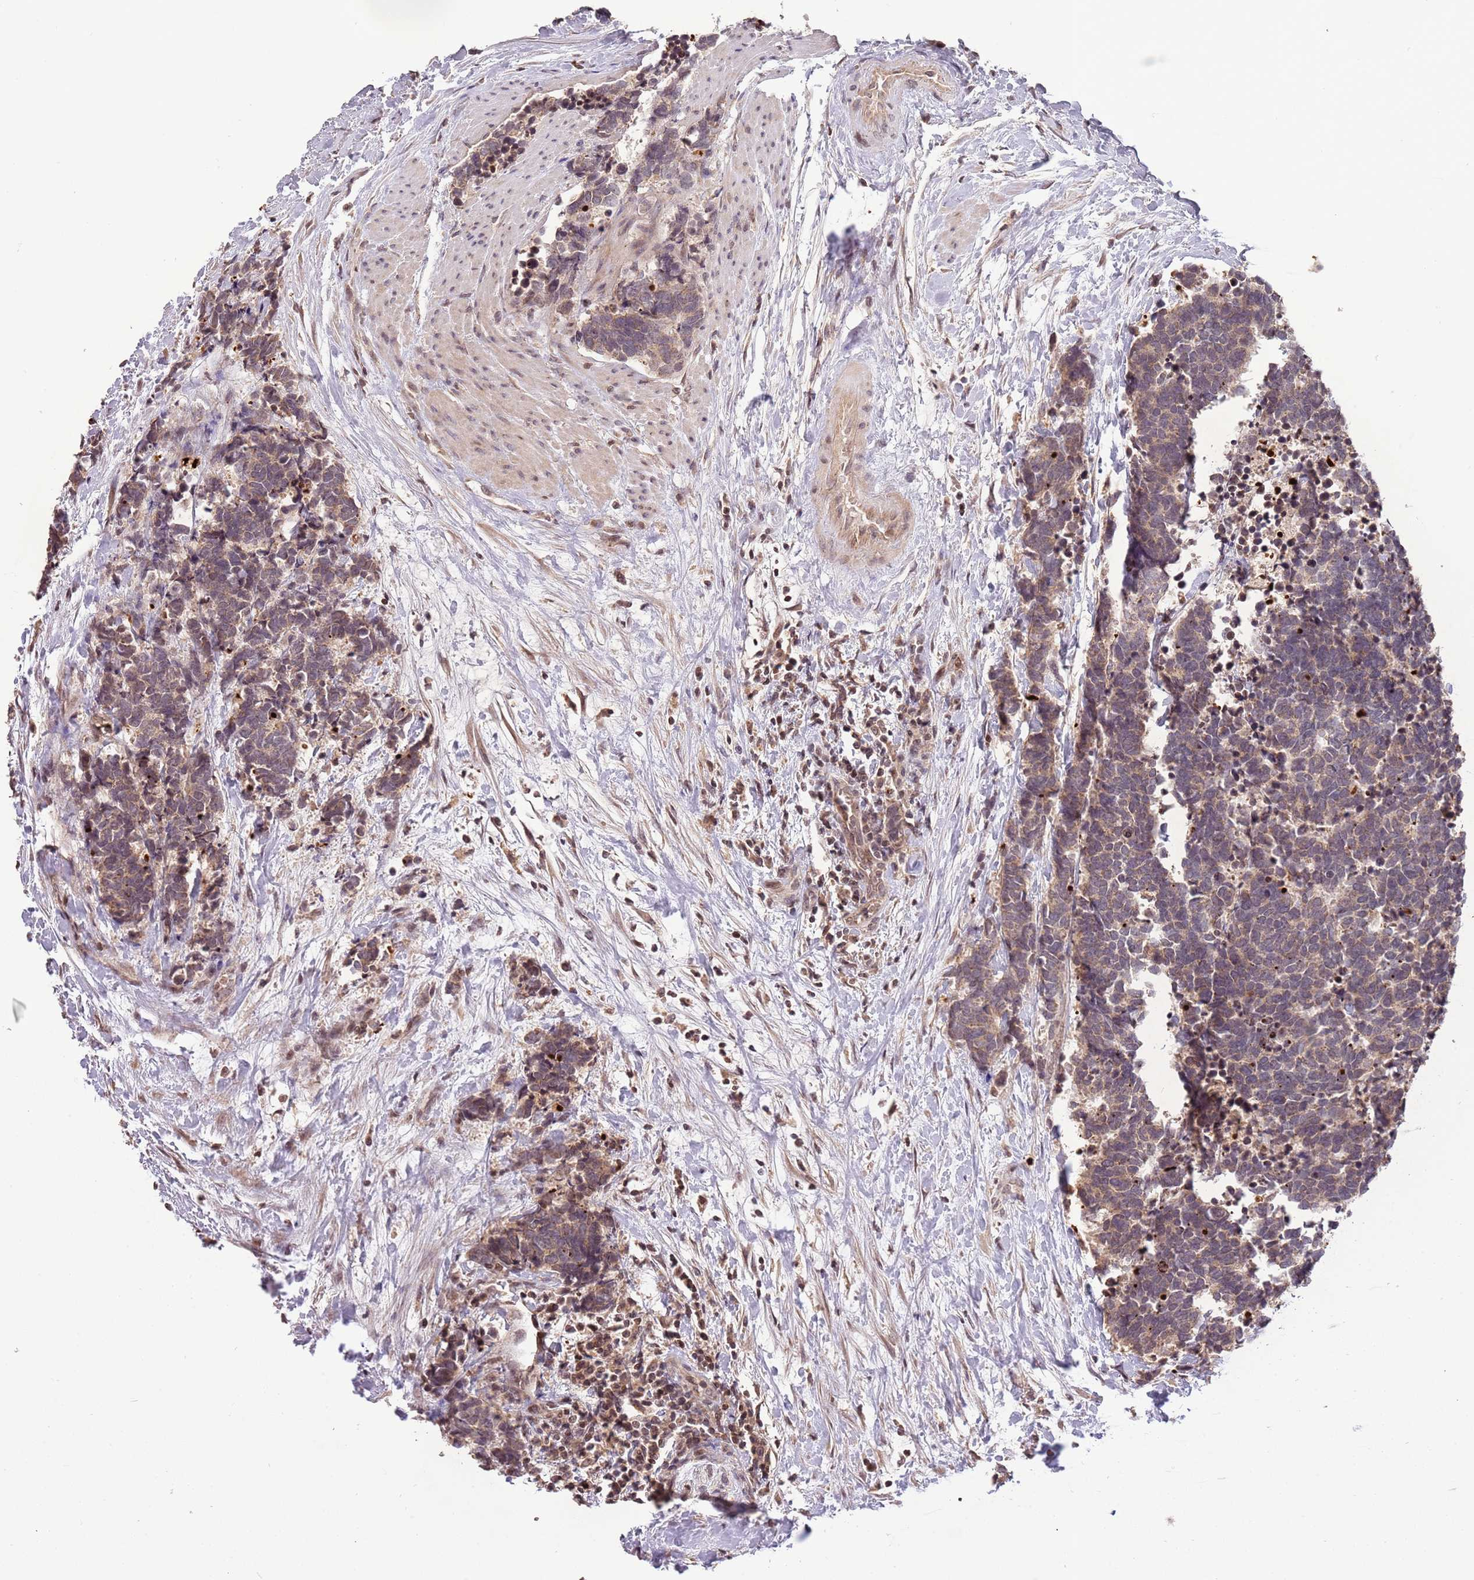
{"staining": {"intensity": "weak", "quantity": ">75%", "location": "cytoplasmic/membranous"}, "tissue": "carcinoid", "cell_type": "Tumor cells", "image_type": "cancer", "snomed": [{"axis": "morphology", "description": "Carcinoma, NOS"}, {"axis": "morphology", "description": "Carcinoid, malignant, NOS"}, {"axis": "topography", "description": "Prostate"}], "caption": "There is low levels of weak cytoplasmic/membranous positivity in tumor cells of carcinoid, as demonstrated by immunohistochemical staining (brown color).", "gene": "SAMSN1", "patient": {"sex": "male", "age": 57}}